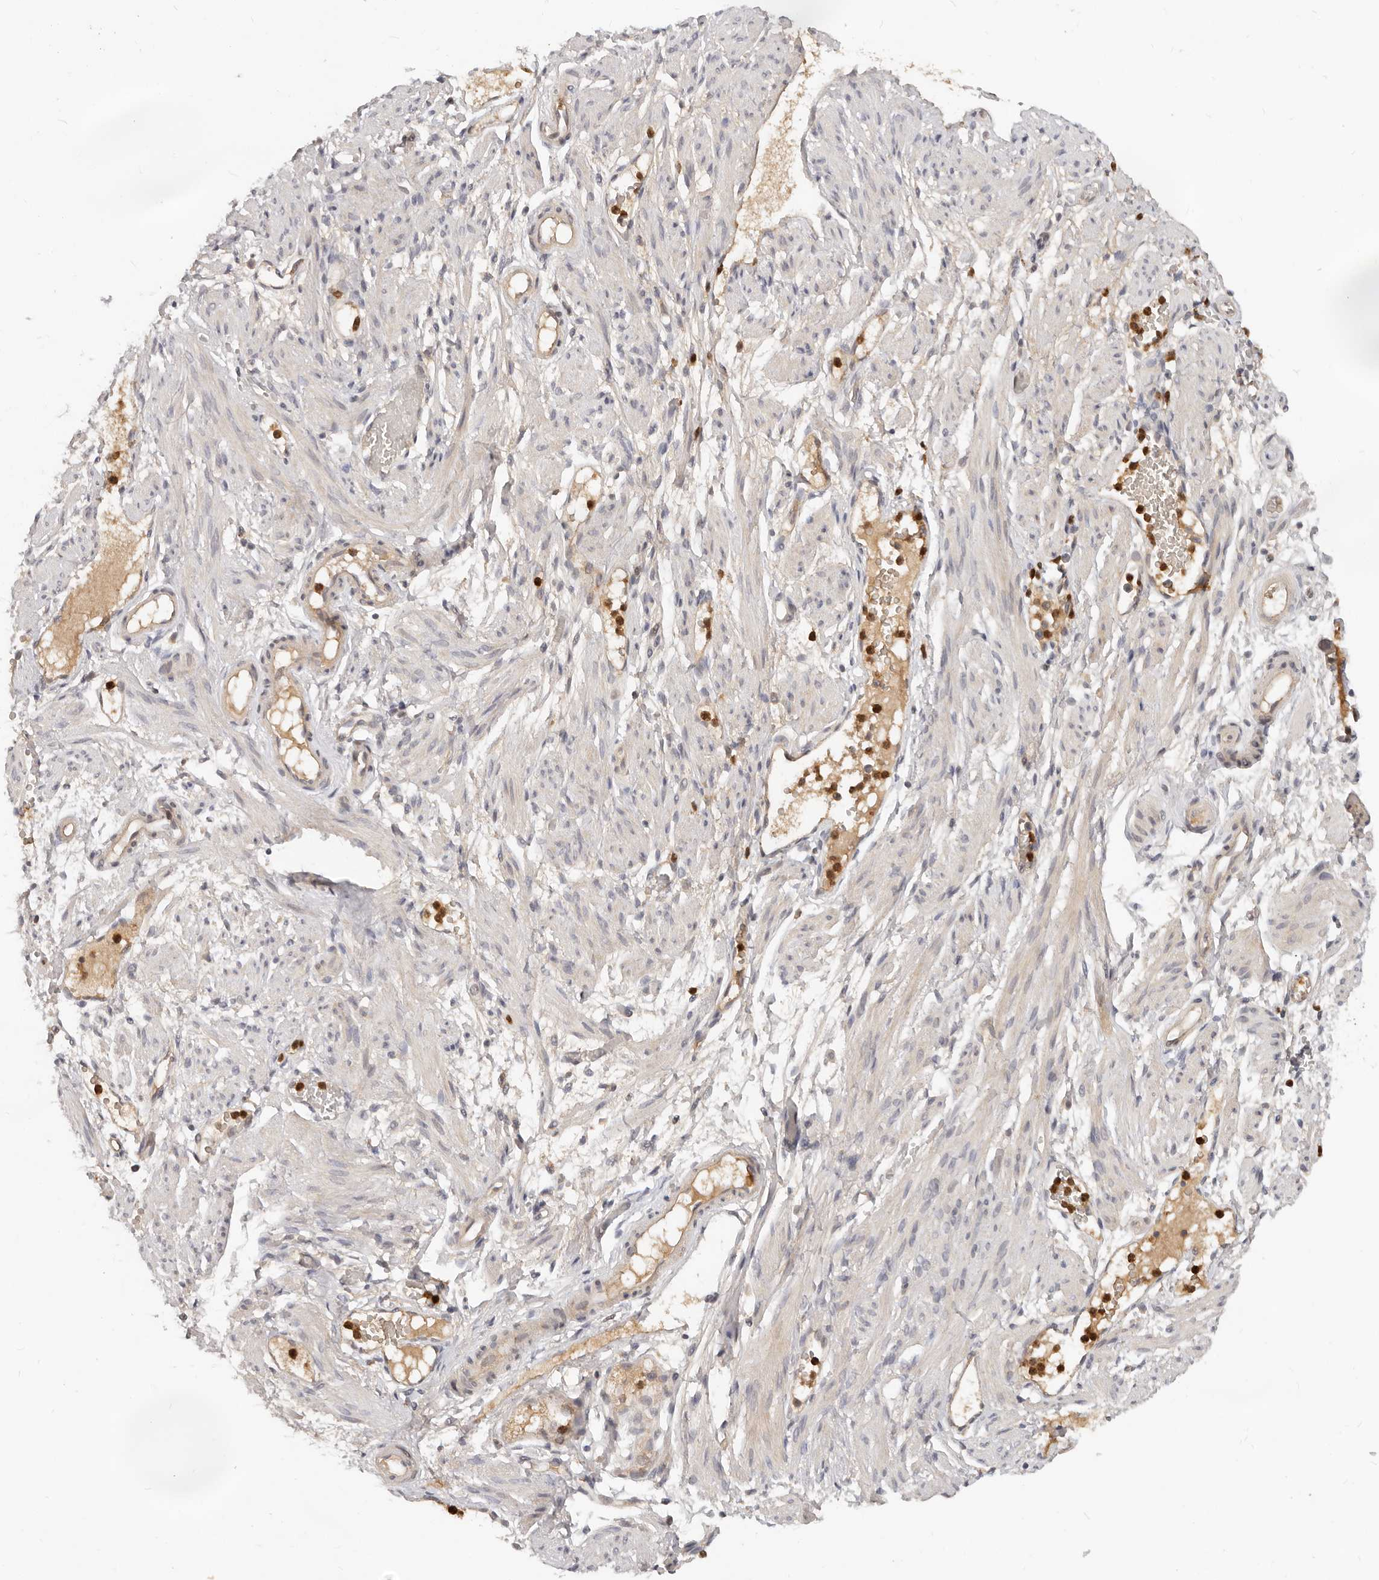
{"staining": {"intensity": "negative", "quantity": "none", "location": "none"}, "tissue": "adipose tissue", "cell_type": "Adipocytes", "image_type": "normal", "snomed": [{"axis": "morphology", "description": "Normal tissue, NOS"}, {"axis": "topography", "description": "Smooth muscle"}, {"axis": "topography", "description": "Peripheral nerve tissue"}], "caption": "There is no significant staining in adipocytes of adipose tissue.", "gene": "USP49", "patient": {"sex": "female", "age": 39}}